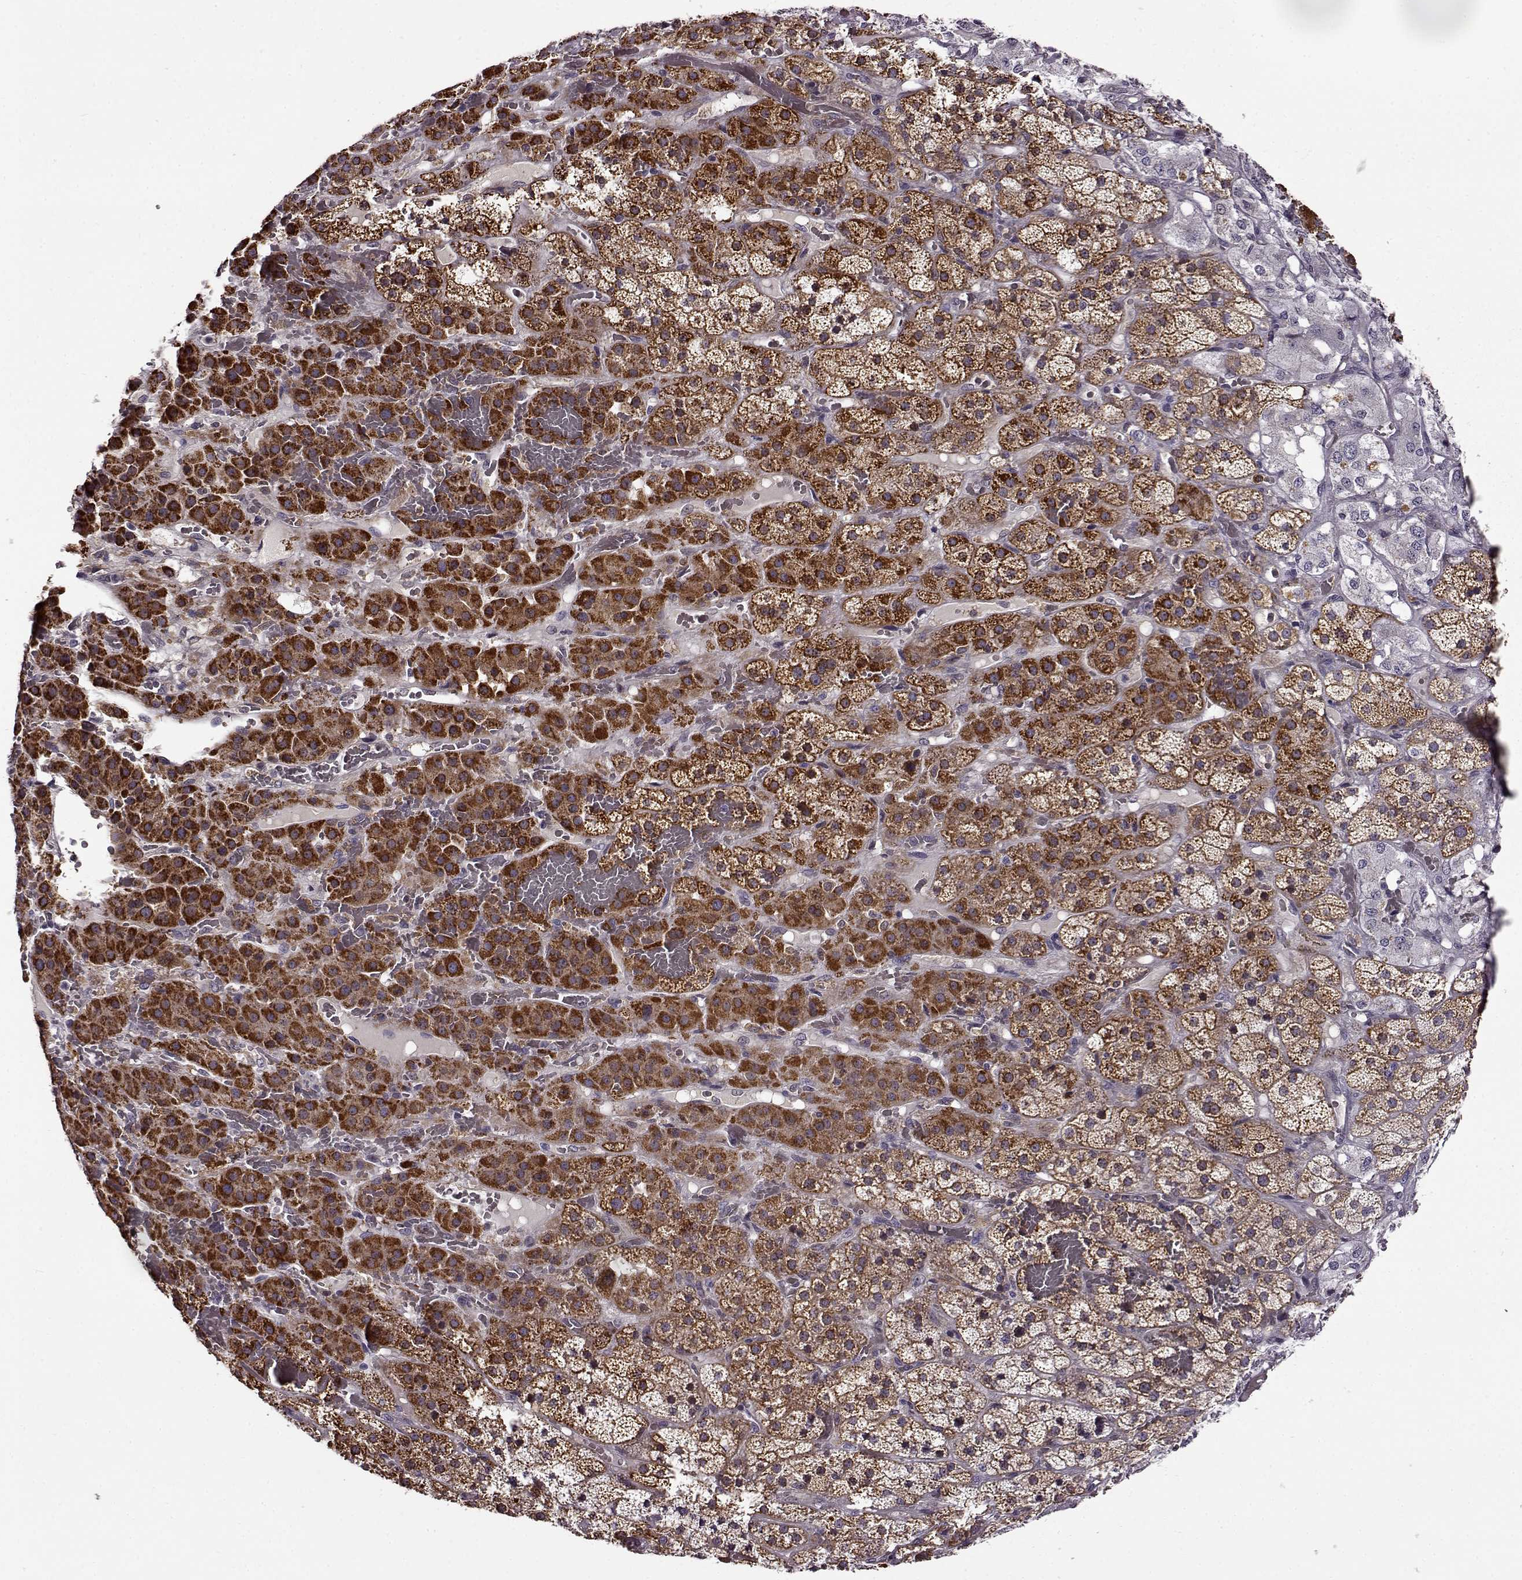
{"staining": {"intensity": "strong", "quantity": ">75%", "location": "cytoplasmic/membranous"}, "tissue": "adrenal gland", "cell_type": "Glandular cells", "image_type": "normal", "snomed": [{"axis": "morphology", "description": "Normal tissue, NOS"}, {"axis": "topography", "description": "Adrenal gland"}], "caption": "Immunohistochemistry staining of benign adrenal gland, which demonstrates high levels of strong cytoplasmic/membranous expression in approximately >75% of glandular cells indicating strong cytoplasmic/membranous protein positivity. The staining was performed using DAB (brown) for protein detection and nuclei were counterstained in hematoxylin (blue).", "gene": "MTSS1", "patient": {"sex": "male", "age": 57}}